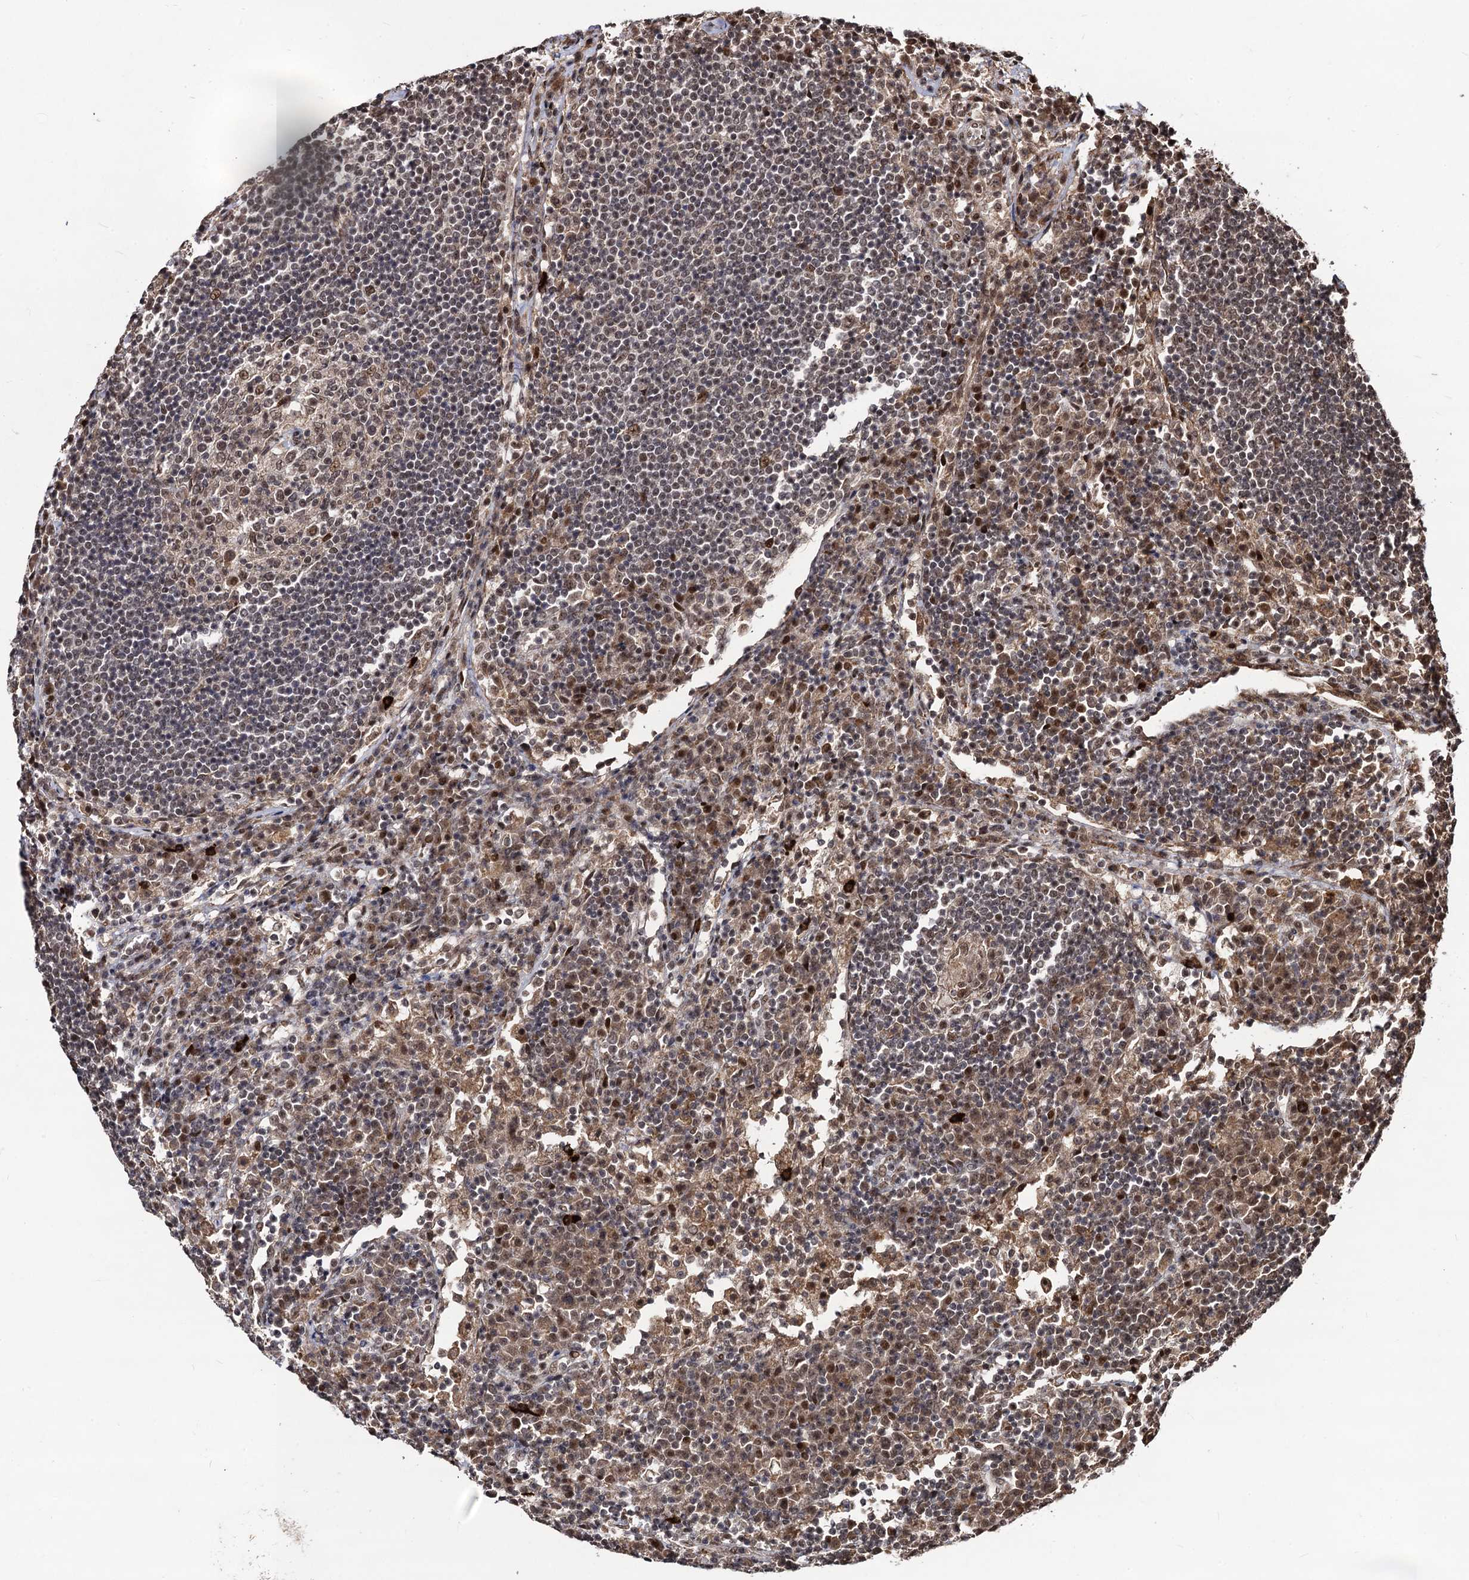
{"staining": {"intensity": "moderate", "quantity": ">75%", "location": "nuclear"}, "tissue": "lymph node", "cell_type": "Germinal center cells", "image_type": "normal", "snomed": [{"axis": "morphology", "description": "Normal tissue, NOS"}, {"axis": "topography", "description": "Lymph node"}], "caption": "Protein expression analysis of unremarkable human lymph node reveals moderate nuclear positivity in about >75% of germinal center cells. (brown staining indicates protein expression, while blue staining denotes nuclei).", "gene": "SFSWAP", "patient": {"sex": "female", "age": 53}}